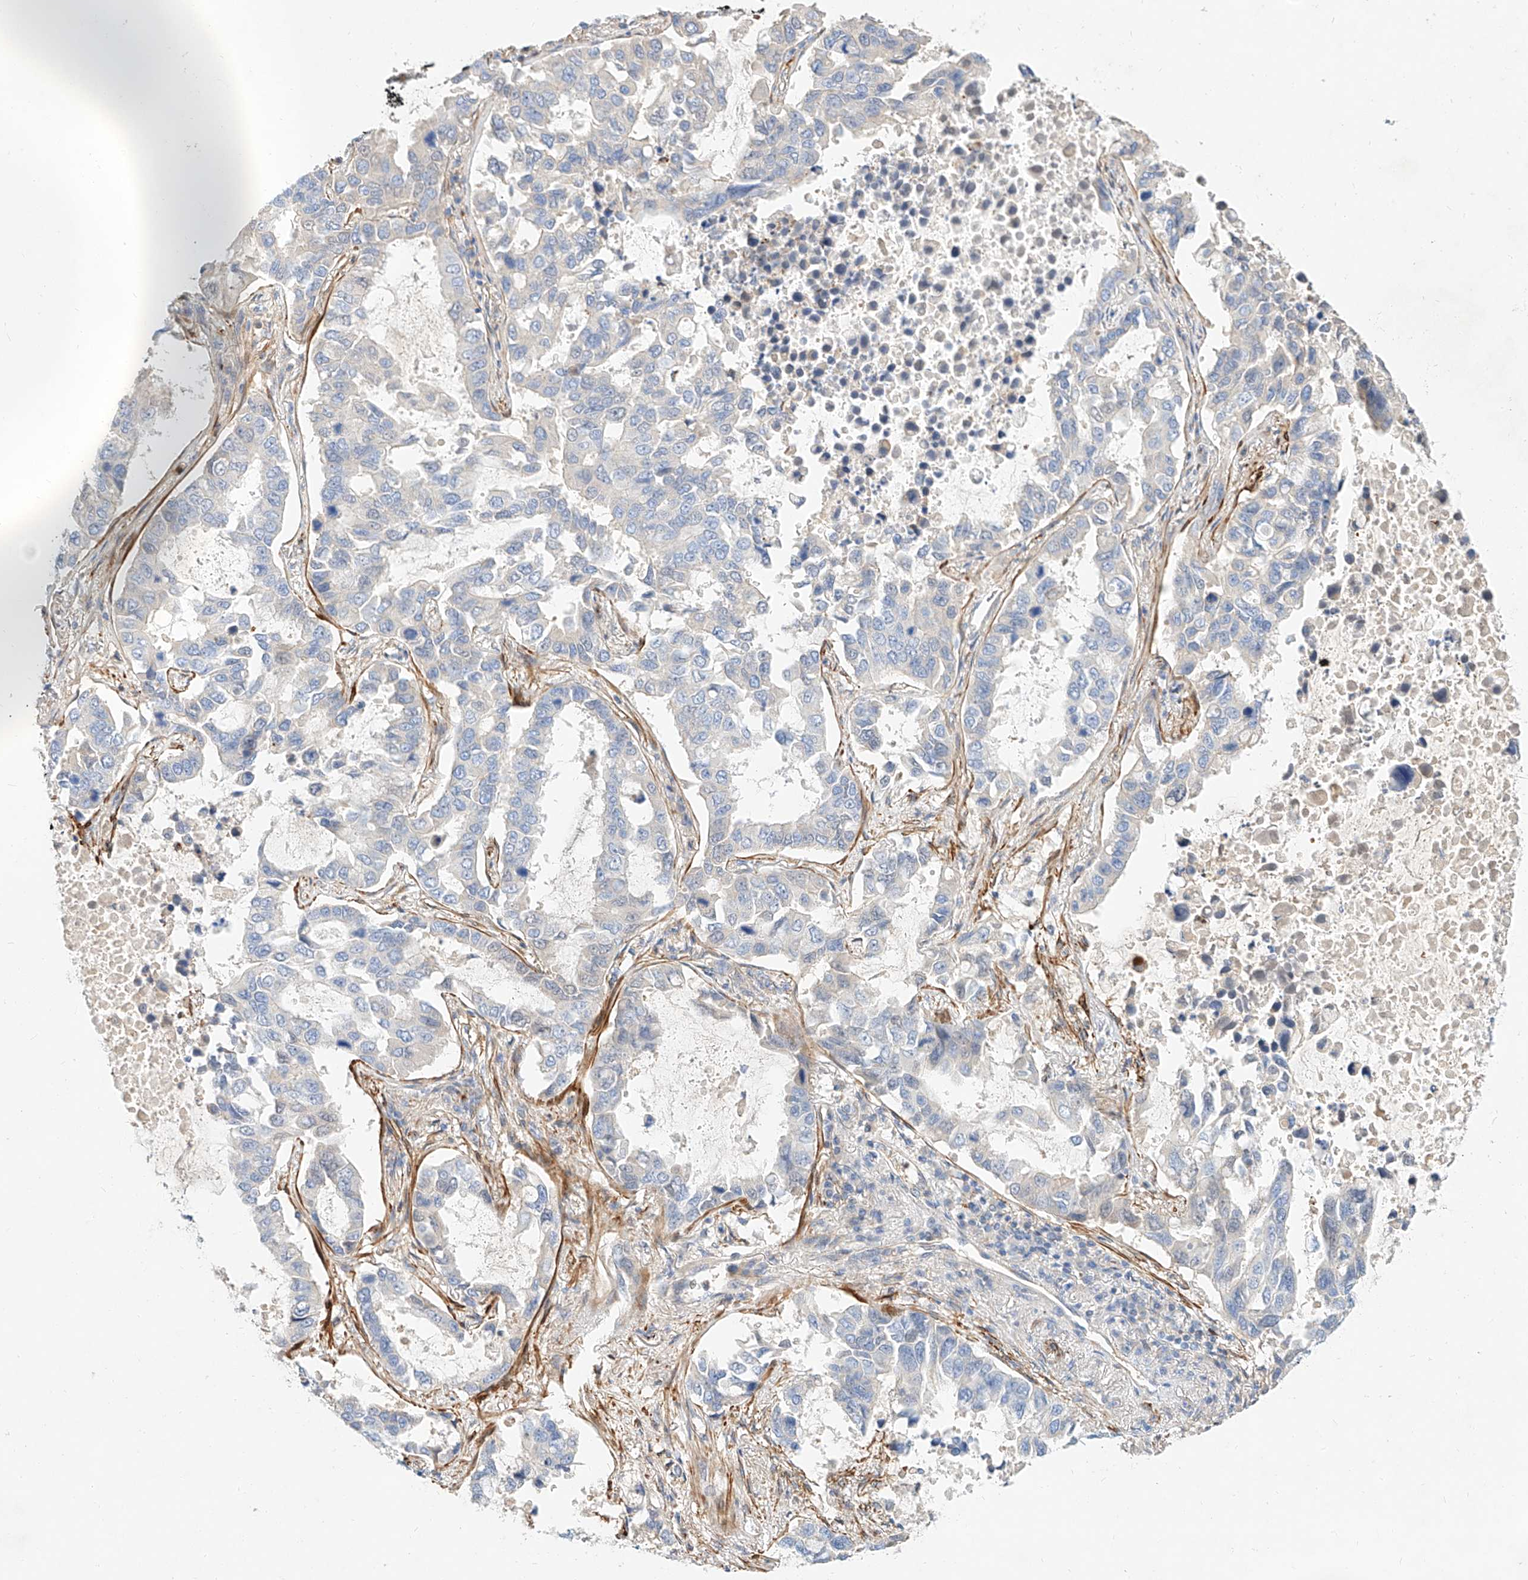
{"staining": {"intensity": "negative", "quantity": "none", "location": "none"}, "tissue": "lung cancer", "cell_type": "Tumor cells", "image_type": "cancer", "snomed": [{"axis": "morphology", "description": "Adenocarcinoma, NOS"}, {"axis": "topography", "description": "Lung"}], "caption": "Immunohistochemistry of human lung adenocarcinoma demonstrates no staining in tumor cells. (IHC, brightfield microscopy, high magnification).", "gene": "KCNH5", "patient": {"sex": "male", "age": 64}}